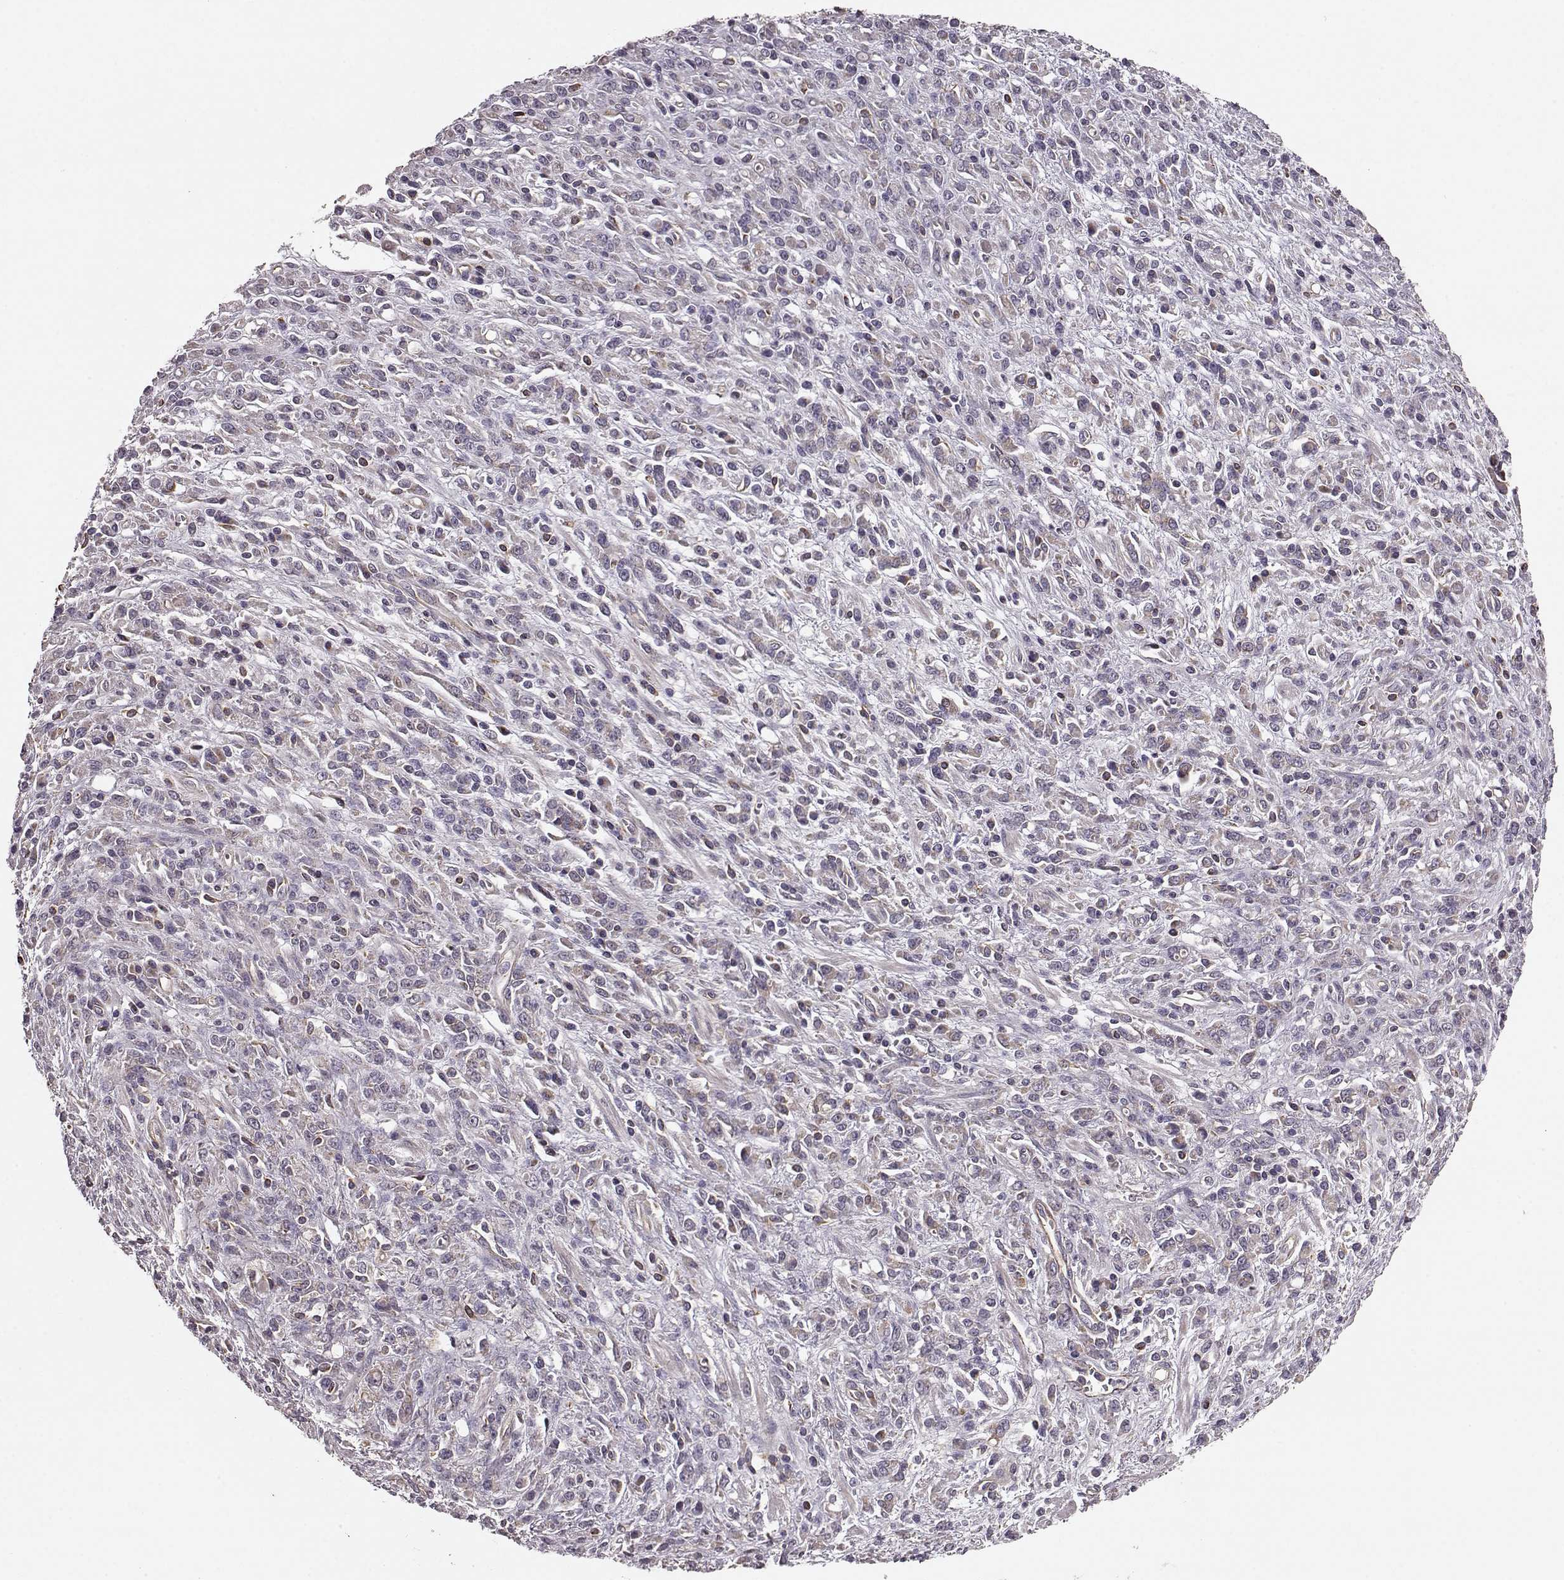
{"staining": {"intensity": "weak", "quantity": ">75%", "location": "cytoplasmic/membranous"}, "tissue": "stomach cancer", "cell_type": "Tumor cells", "image_type": "cancer", "snomed": [{"axis": "morphology", "description": "Adenocarcinoma, NOS"}, {"axis": "topography", "description": "Stomach"}], "caption": "High-power microscopy captured an immunohistochemistry (IHC) photomicrograph of stomach cancer (adenocarcinoma), revealing weak cytoplasmic/membranous positivity in approximately >75% of tumor cells. (IHC, brightfield microscopy, high magnification).", "gene": "NTF3", "patient": {"sex": "female", "age": 57}}